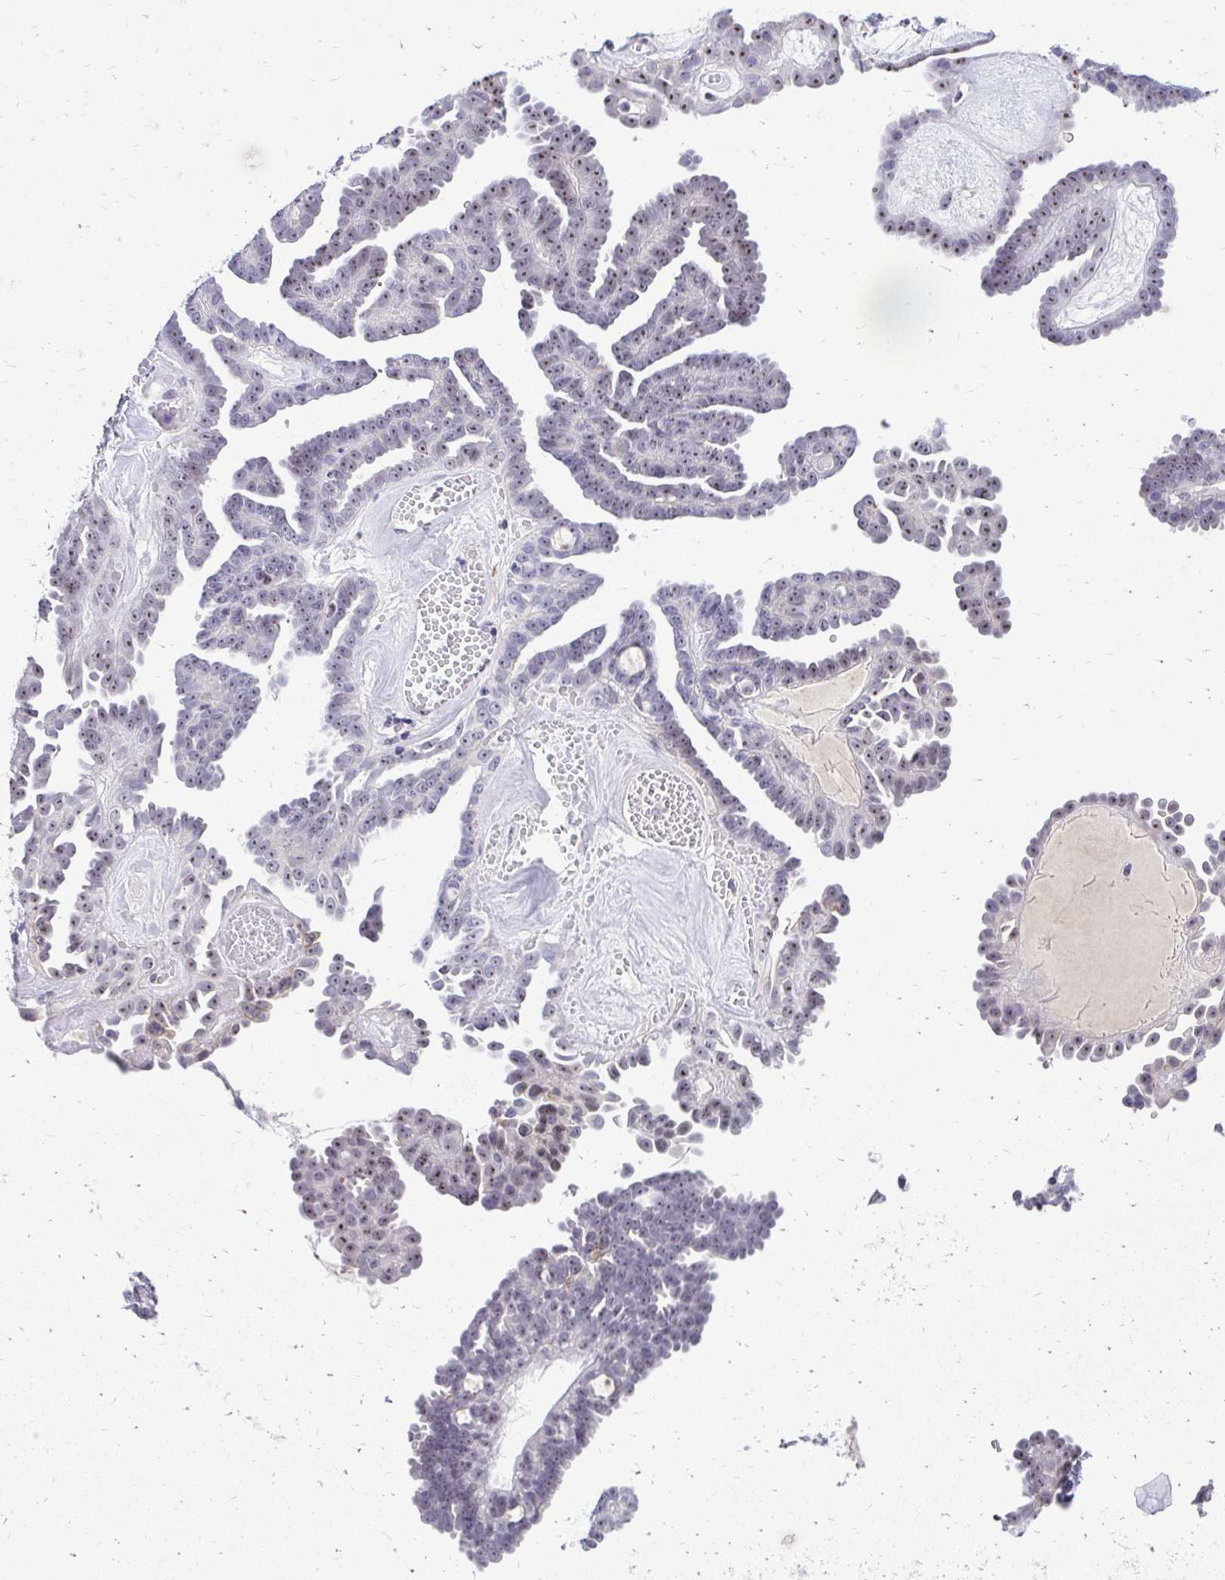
{"staining": {"intensity": "weak", "quantity": "25%-75%", "location": "nuclear"}, "tissue": "ovarian cancer", "cell_type": "Tumor cells", "image_type": "cancer", "snomed": [{"axis": "morphology", "description": "Cystadenocarcinoma, serous, NOS"}, {"axis": "topography", "description": "Ovary"}], "caption": "An immunohistochemistry (IHC) image of tumor tissue is shown. Protein staining in brown highlights weak nuclear positivity in serous cystadenocarcinoma (ovarian) within tumor cells.", "gene": "NIFK", "patient": {"sex": "female", "age": 71}}